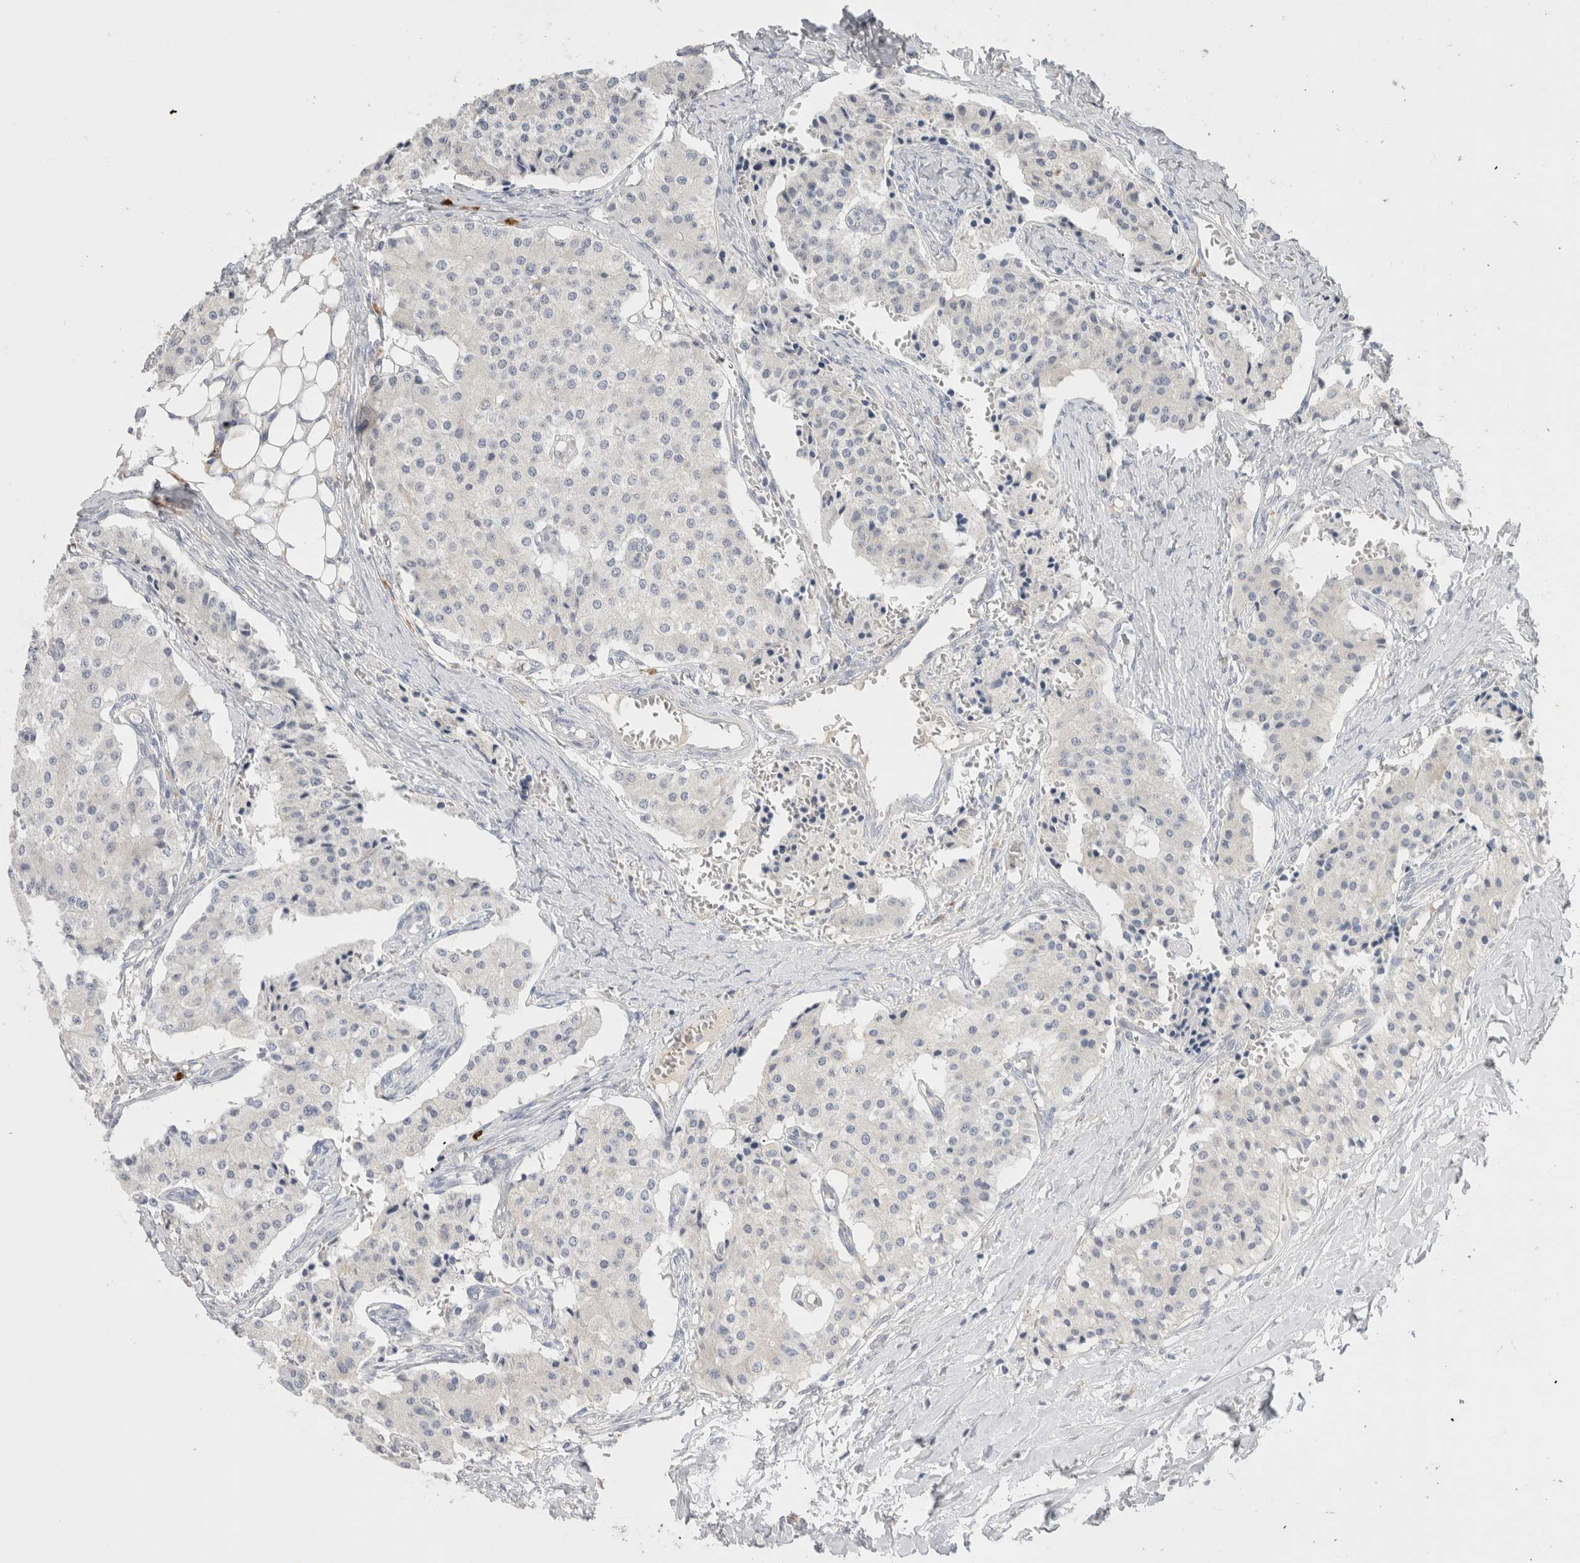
{"staining": {"intensity": "negative", "quantity": "none", "location": "none"}, "tissue": "carcinoid", "cell_type": "Tumor cells", "image_type": "cancer", "snomed": [{"axis": "morphology", "description": "Carcinoid, malignant, NOS"}, {"axis": "topography", "description": "Colon"}], "caption": "Immunohistochemistry (IHC) image of neoplastic tissue: human carcinoid stained with DAB (3,3'-diaminobenzidine) reveals no significant protein positivity in tumor cells. (Stains: DAB (3,3'-diaminobenzidine) immunohistochemistry with hematoxylin counter stain, Microscopy: brightfield microscopy at high magnification).", "gene": "HPGDS", "patient": {"sex": "female", "age": 52}}